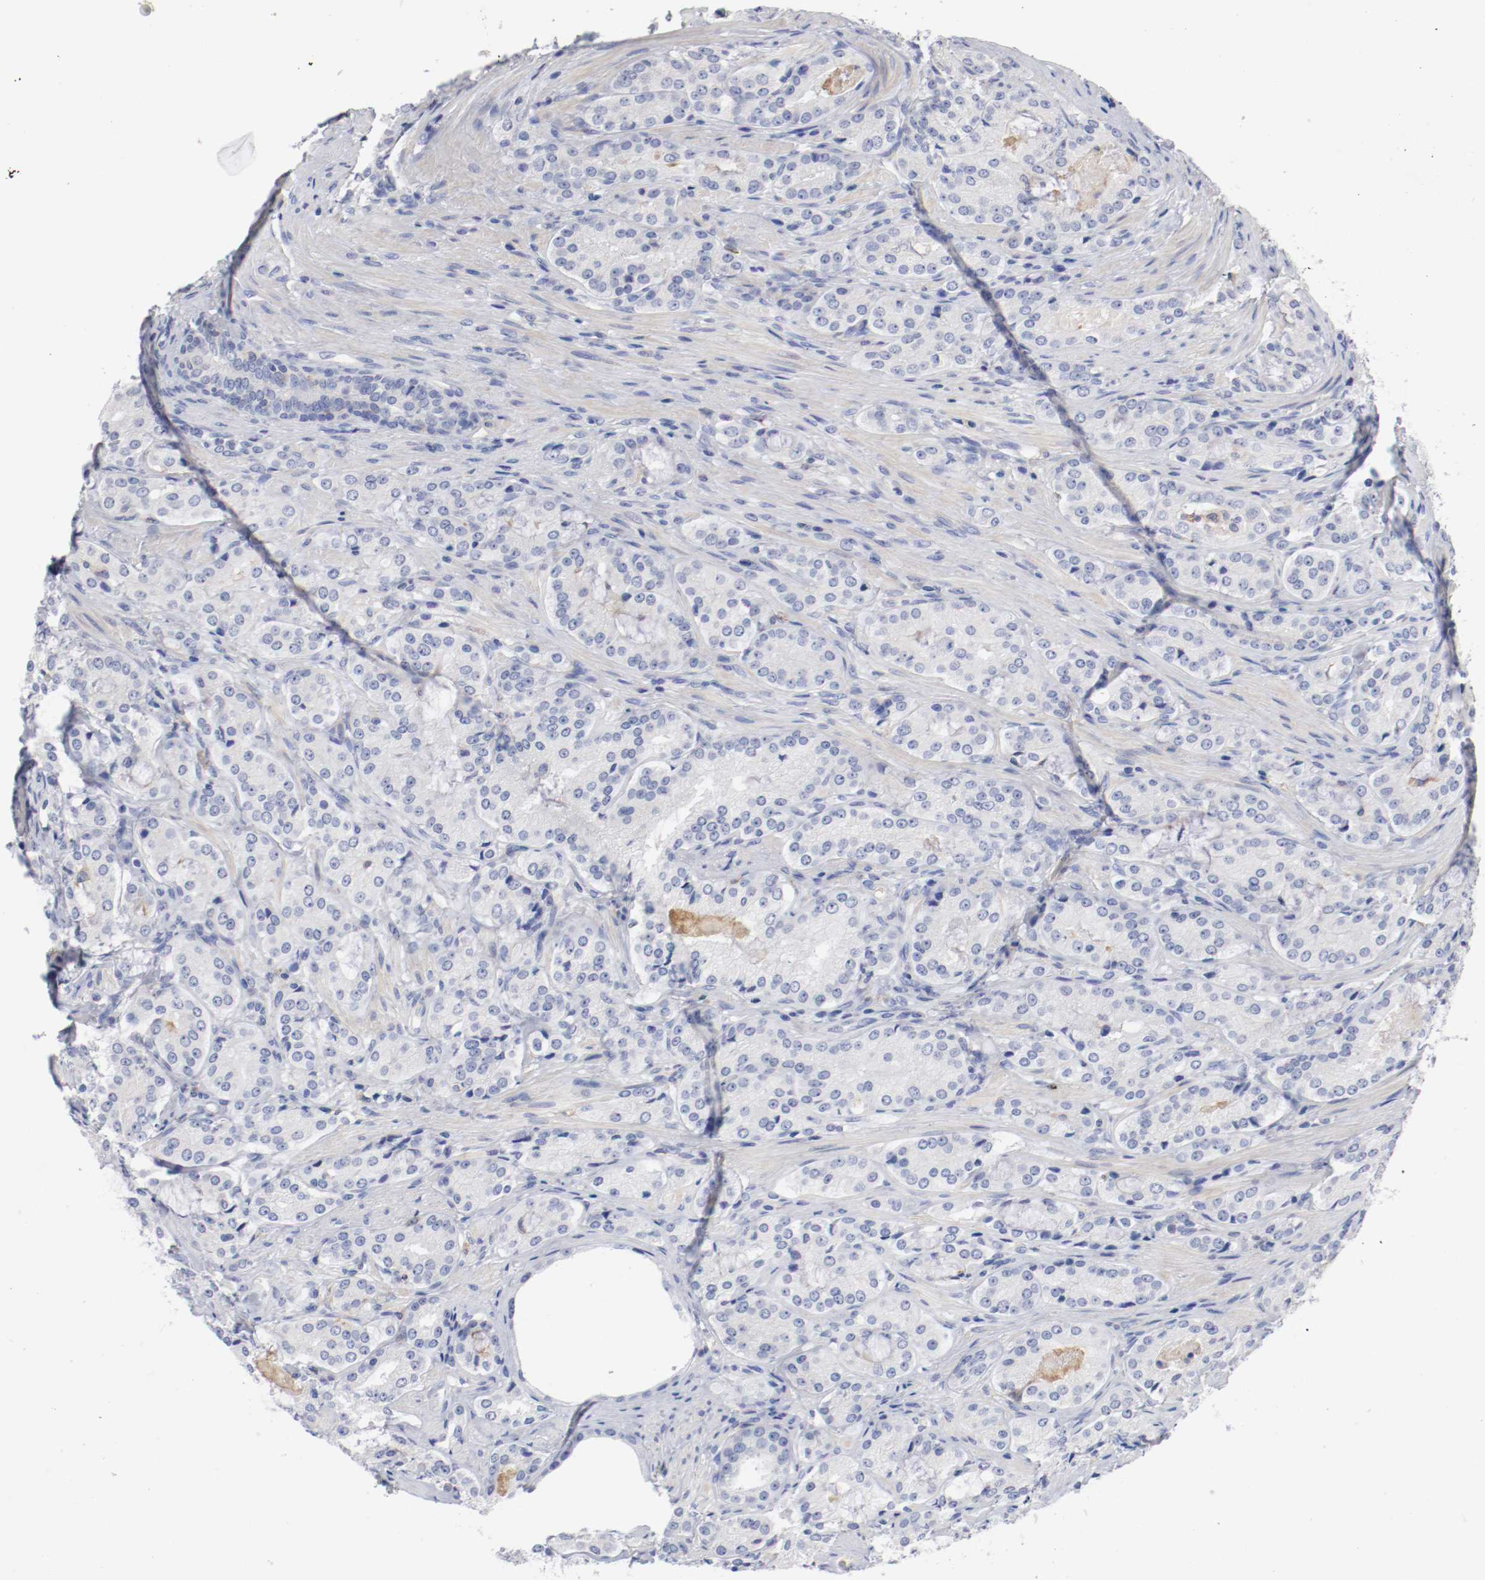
{"staining": {"intensity": "negative", "quantity": "none", "location": "none"}, "tissue": "prostate cancer", "cell_type": "Tumor cells", "image_type": "cancer", "snomed": [{"axis": "morphology", "description": "Adenocarcinoma, High grade"}, {"axis": "topography", "description": "Prostate"}], "caption": "Tumor cells show no significant positivity in adenocarcinoma (high-grade) (prostate). (DAB immunohistochemistry (IHC) visualized using brightfield microscopy, high magnification).", "gene": "FGFBP1", "patient": {"sex": "male", "age": 72}}